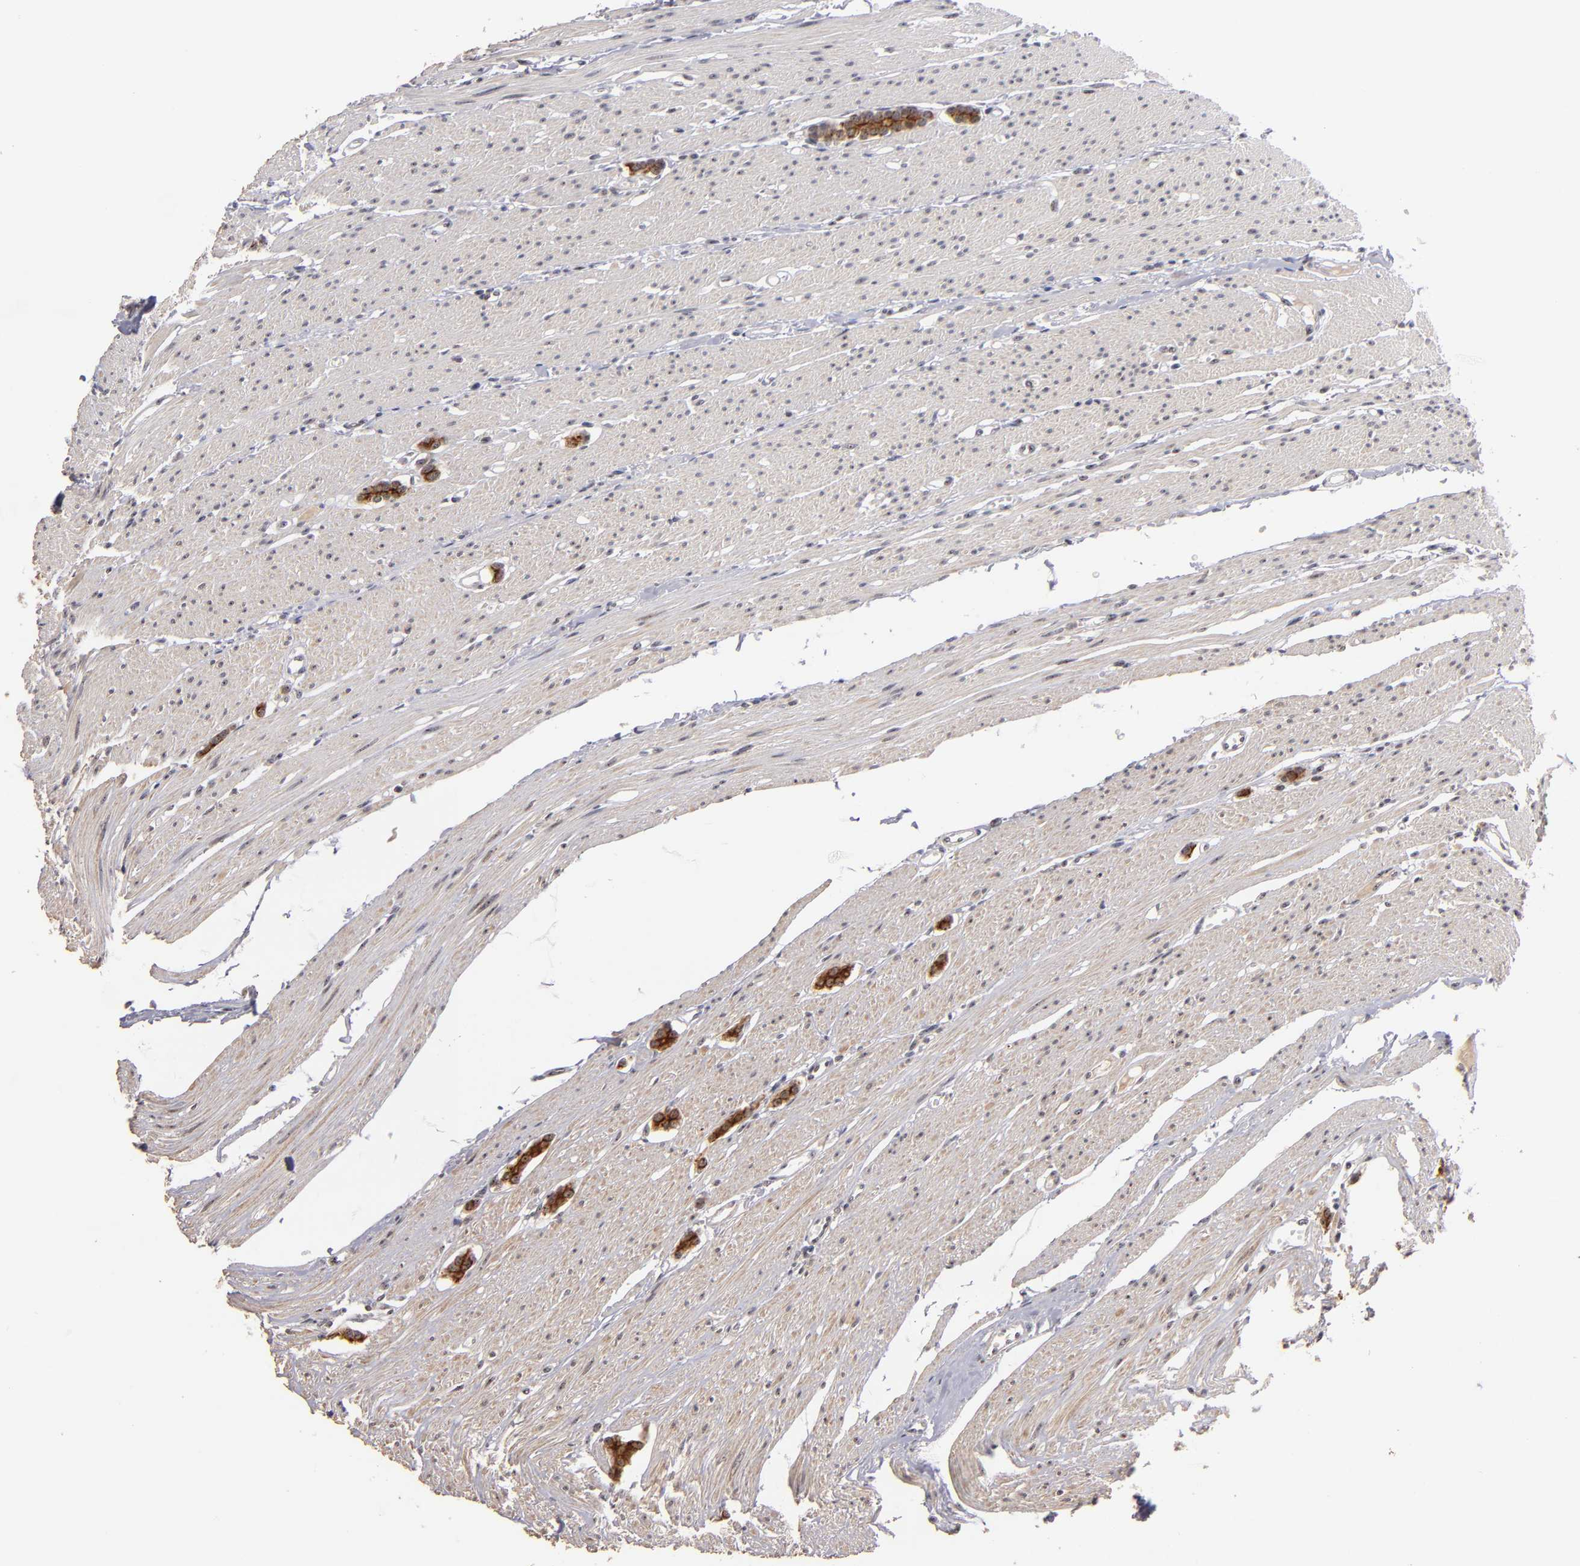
{"staining": {"intensity": "strong", "quantity": ">75%", "location": "cytoplasmic/membranous"}, "tissue": "carcinoid", "cell_type": "Tumor cells", "image_type": "cancer", "snomed": [{"axis": "morphology", "description": "Carcinoid, malignant, NOS"}, {"axis": "topography", "description": "Small intestine"}], "caption": "A high-resolution image shows immunohistochemistry (IHC) staining of malignant carcinoid, which exhibits strong cytoplasmic/membranous positivity in approximately >75% of tumor cells. (Brightfield microscopy of DAB IHC at high magnification).", "gene": "PCNX4", "patient": {"sex": "male", "age": 60}}